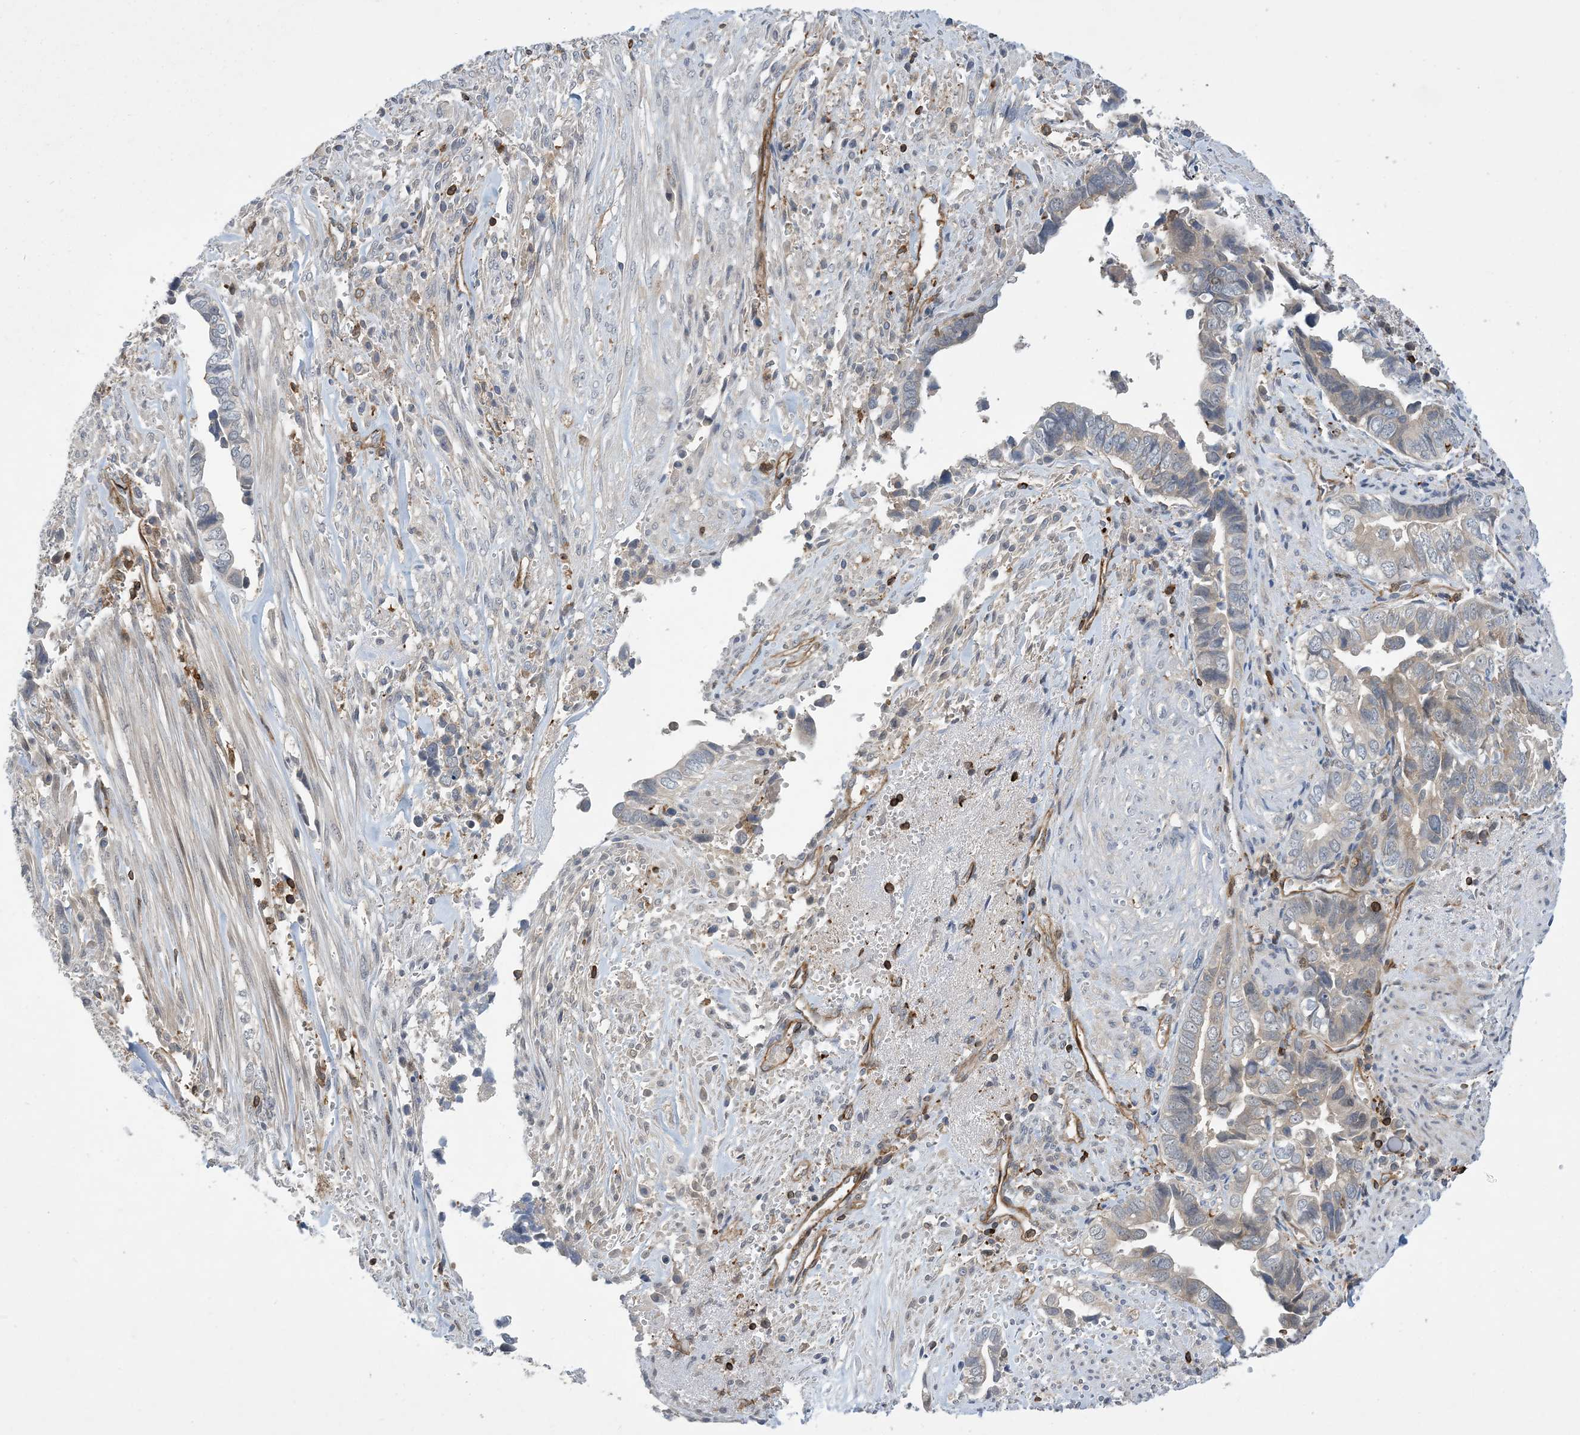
{"staining": {"intensity": "negative", "quantity": "none", "location": "none"}, "tissue": "liver cancer", "cell_type": "Tumor cells", "image_type": "cancer", "snomed": [{"axis": "morphology", "description": "Cholangiocarcinoma"}, {"axis": "topography", "description": "Liver"}], "caption": "An immunohistochemistry (IHC) image of cholangiocarcinoma (liver) is shown. There is no staining in tumor cells of cholangiocarcinoma (liver). (DAB (3,3'-diaminobenzidine) IHC, high magnification).", "gene": "AK9", "patient": {"sex": "female", "age": 79}}